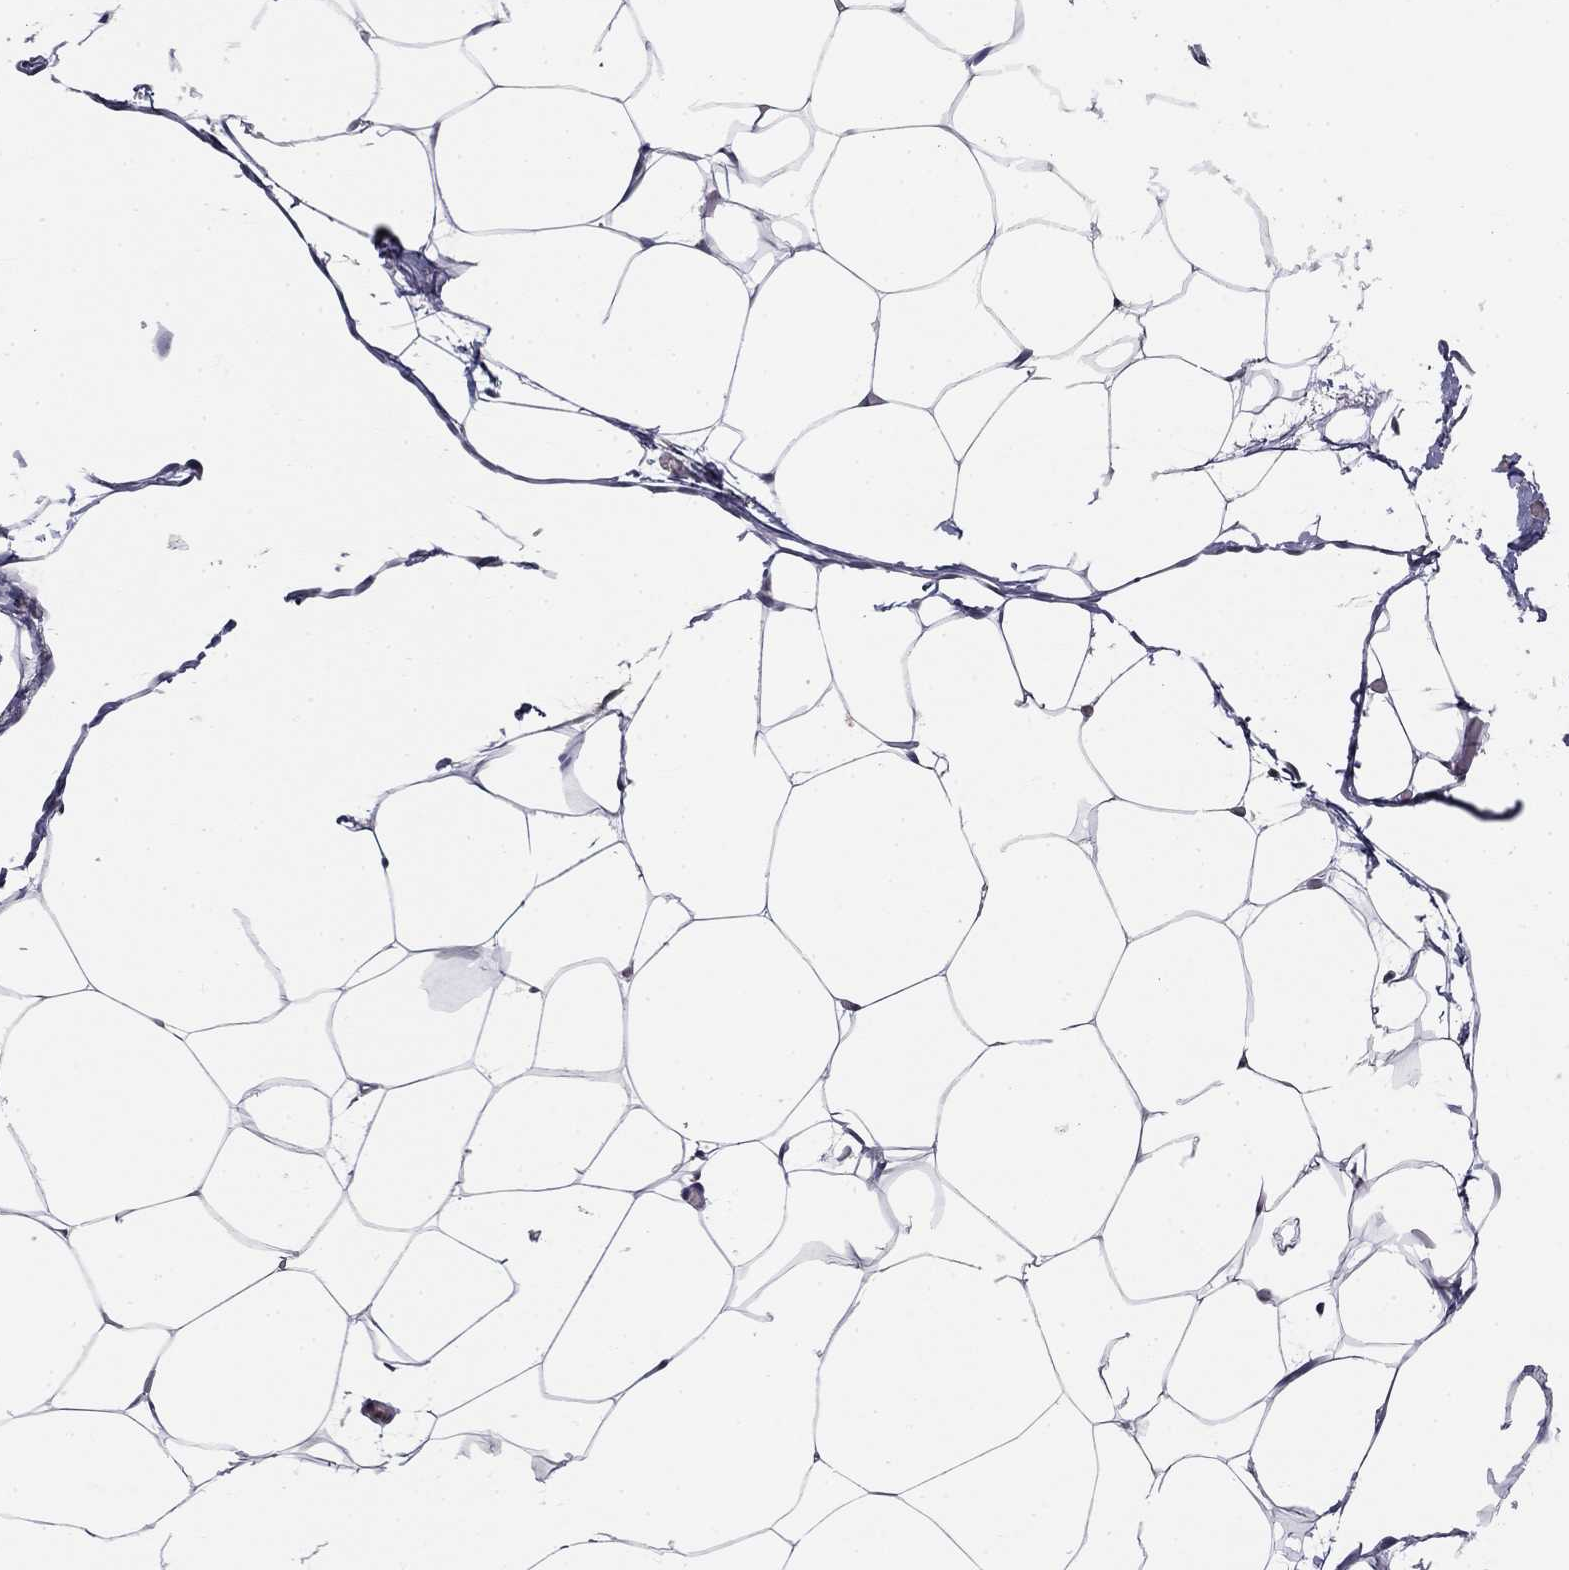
{"staining": {"intensity": "negative", "quantity": "none", "location": "none"}, "tissue": "adipose tissue", "cell_type": "Adipocytes", "image_type": "normal", "snomed": [{"axis": "morphology", "description": "Normal tissue, NOS"}, {"axis": "topography", "description": "Adipose tissue"}], "caption": "Adipocytes show no significant protein expression in normal adipose tissue. Nuclei are stained in blue.", "gene": "PLCB2", "patient": {"sex": "male", "age": 57}}